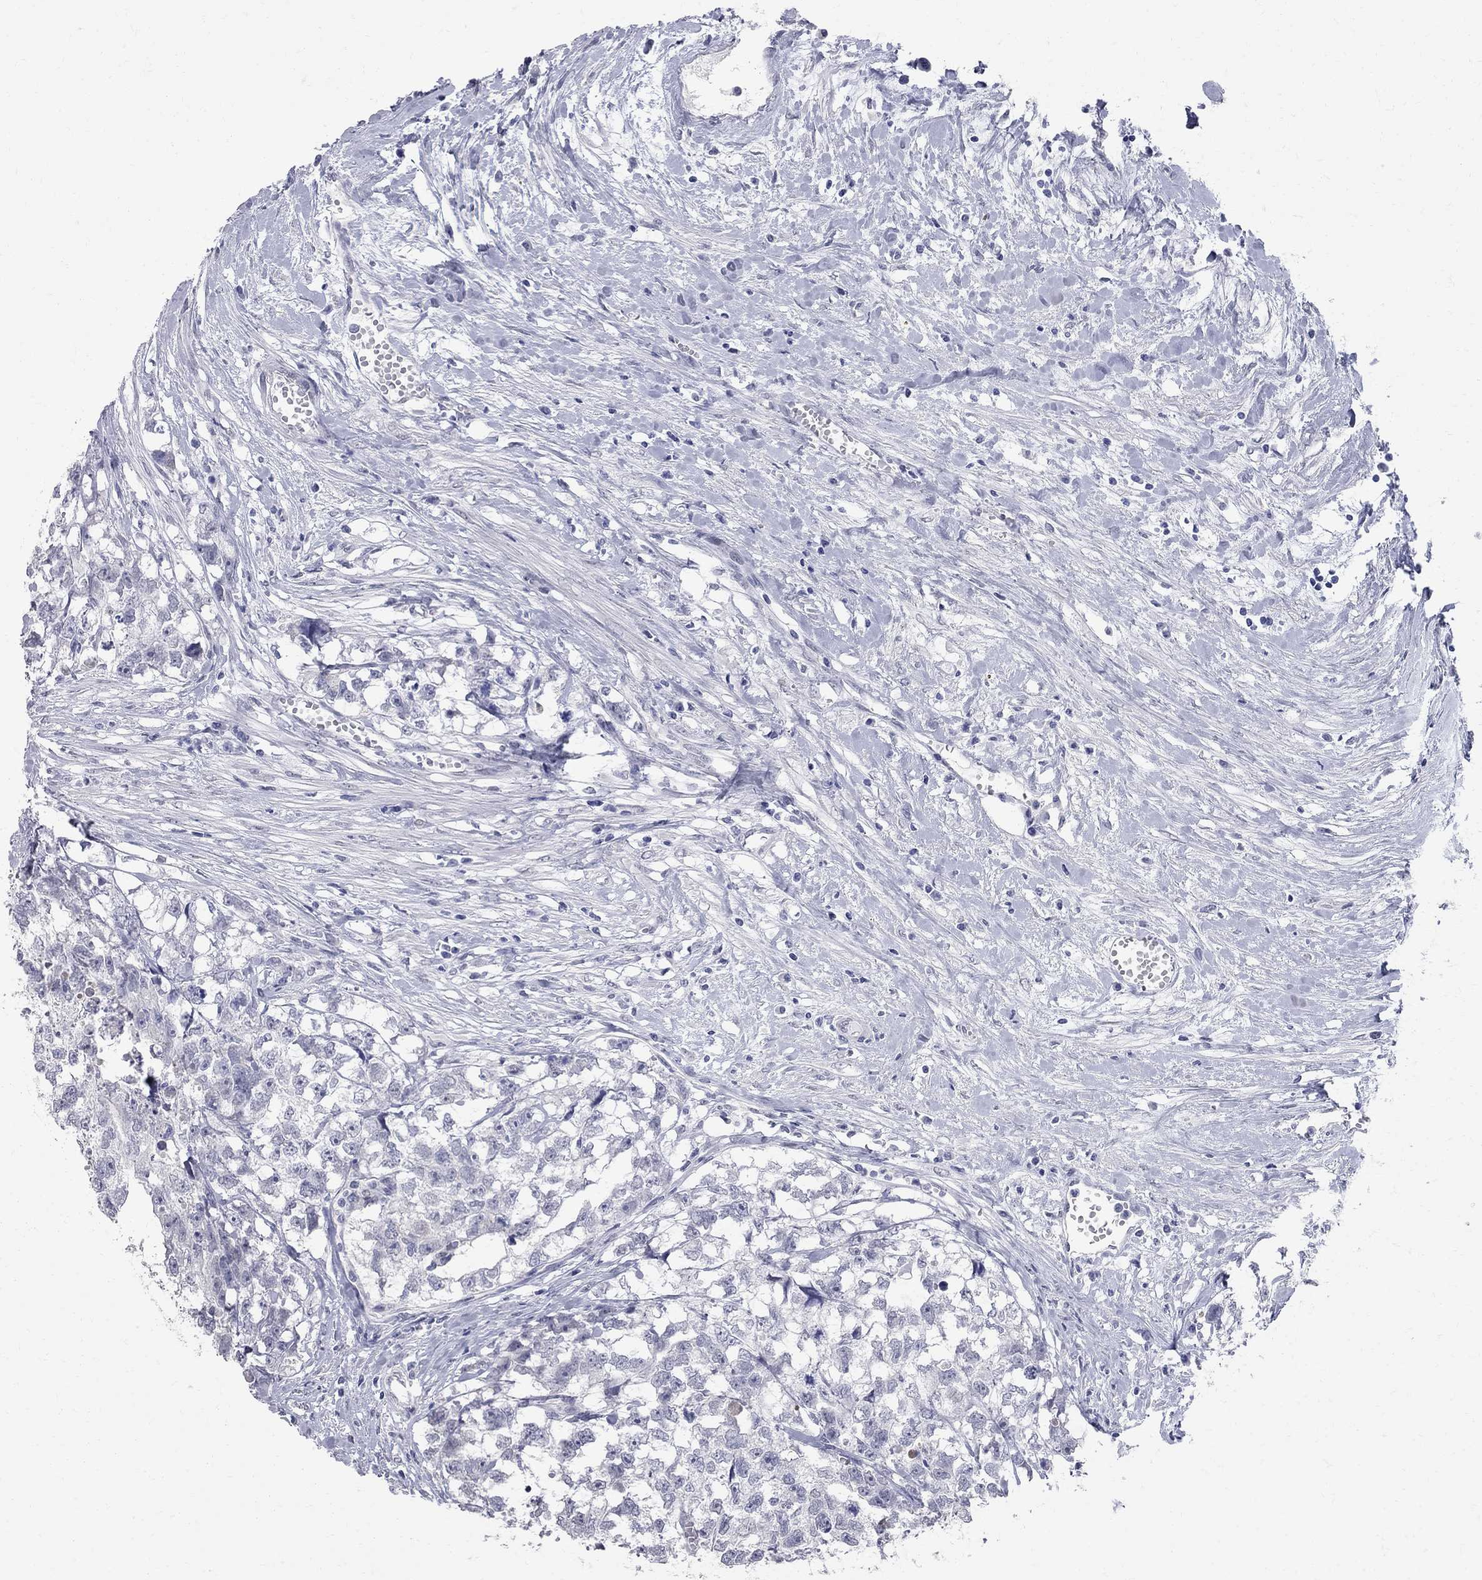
{"staining": {"intensity": "negative", "quantity": "none", "location": "none"}, "tissue": "testis cancer", "cell_type": "Tumor cells", "image_type": "cancer", "snomed": [{"axis": "morphology", "description": "Carcinoma, Embryonal, NOS"}, {"axis": "morphology", "description": "Teratoma, malignant, NOS"}, {"axis": "topography", "description": "Testis"}], "caption": "There is no significant positivity in tumor cells of testis embryonal carcinoma. (DAB IHC with hematoxylin counter stain).", "gene": "BPIFB1", "patient": {"sex": "male", "age": 44}}